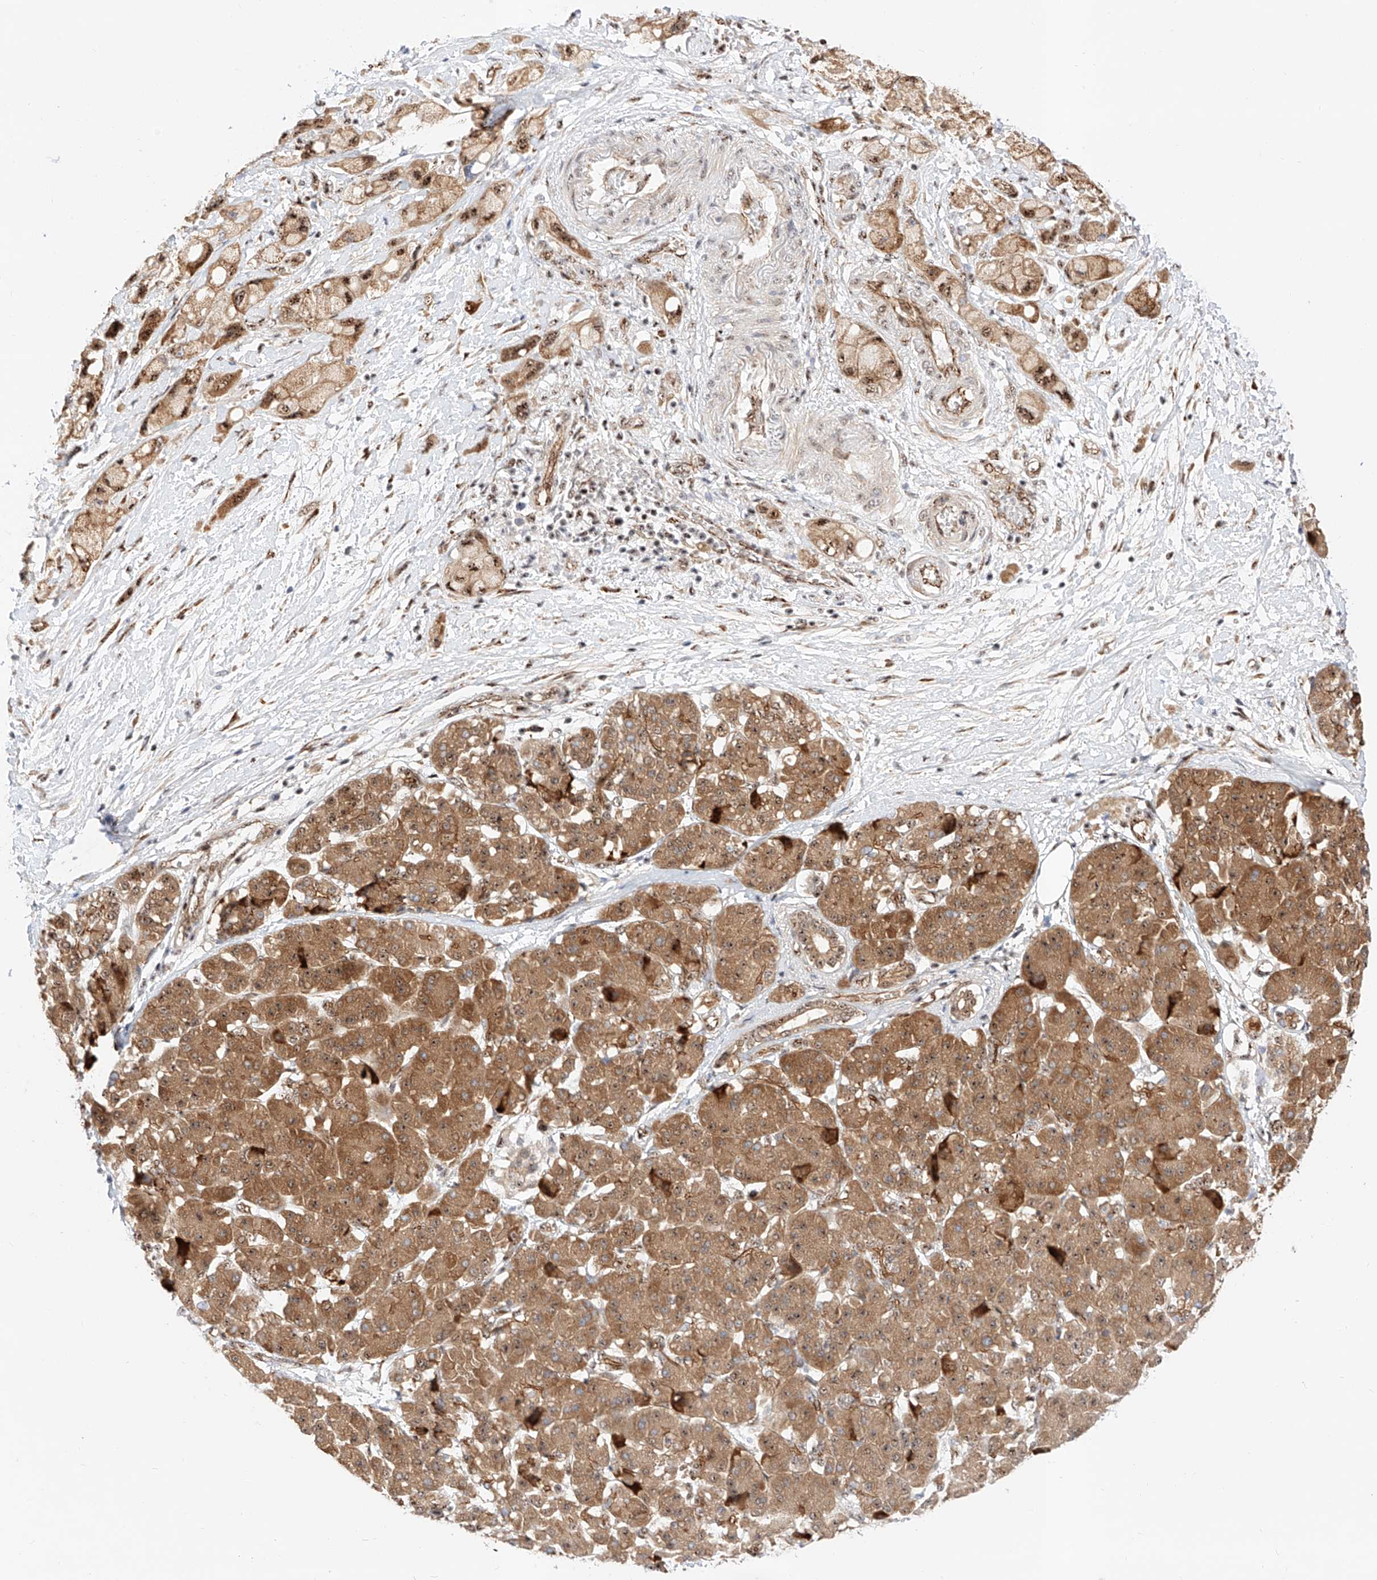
{"staining": {"intensity": "moderate", "quantity": ">75%", "location": "cytoplasmic/membranous,nuclear"}, "tissue": "pancreatic cancer", "cell_type": "Tumor cells", "image_type": "cancer", "snomed": [{"axis": "morphology", "description": "Normal tissue, NOS"}, {"axis": "morphology", "description": "Adenocarcinoma, NOS"}, {"axis": "topography", "description": "Pancreas"}], "caption": "Pancreatic adenocarcinoma stained with a protein marker shows moderate staining in tumor cells.", "gene": "ATXN7L2", "patient": {"sex": "female", "age": 68}}